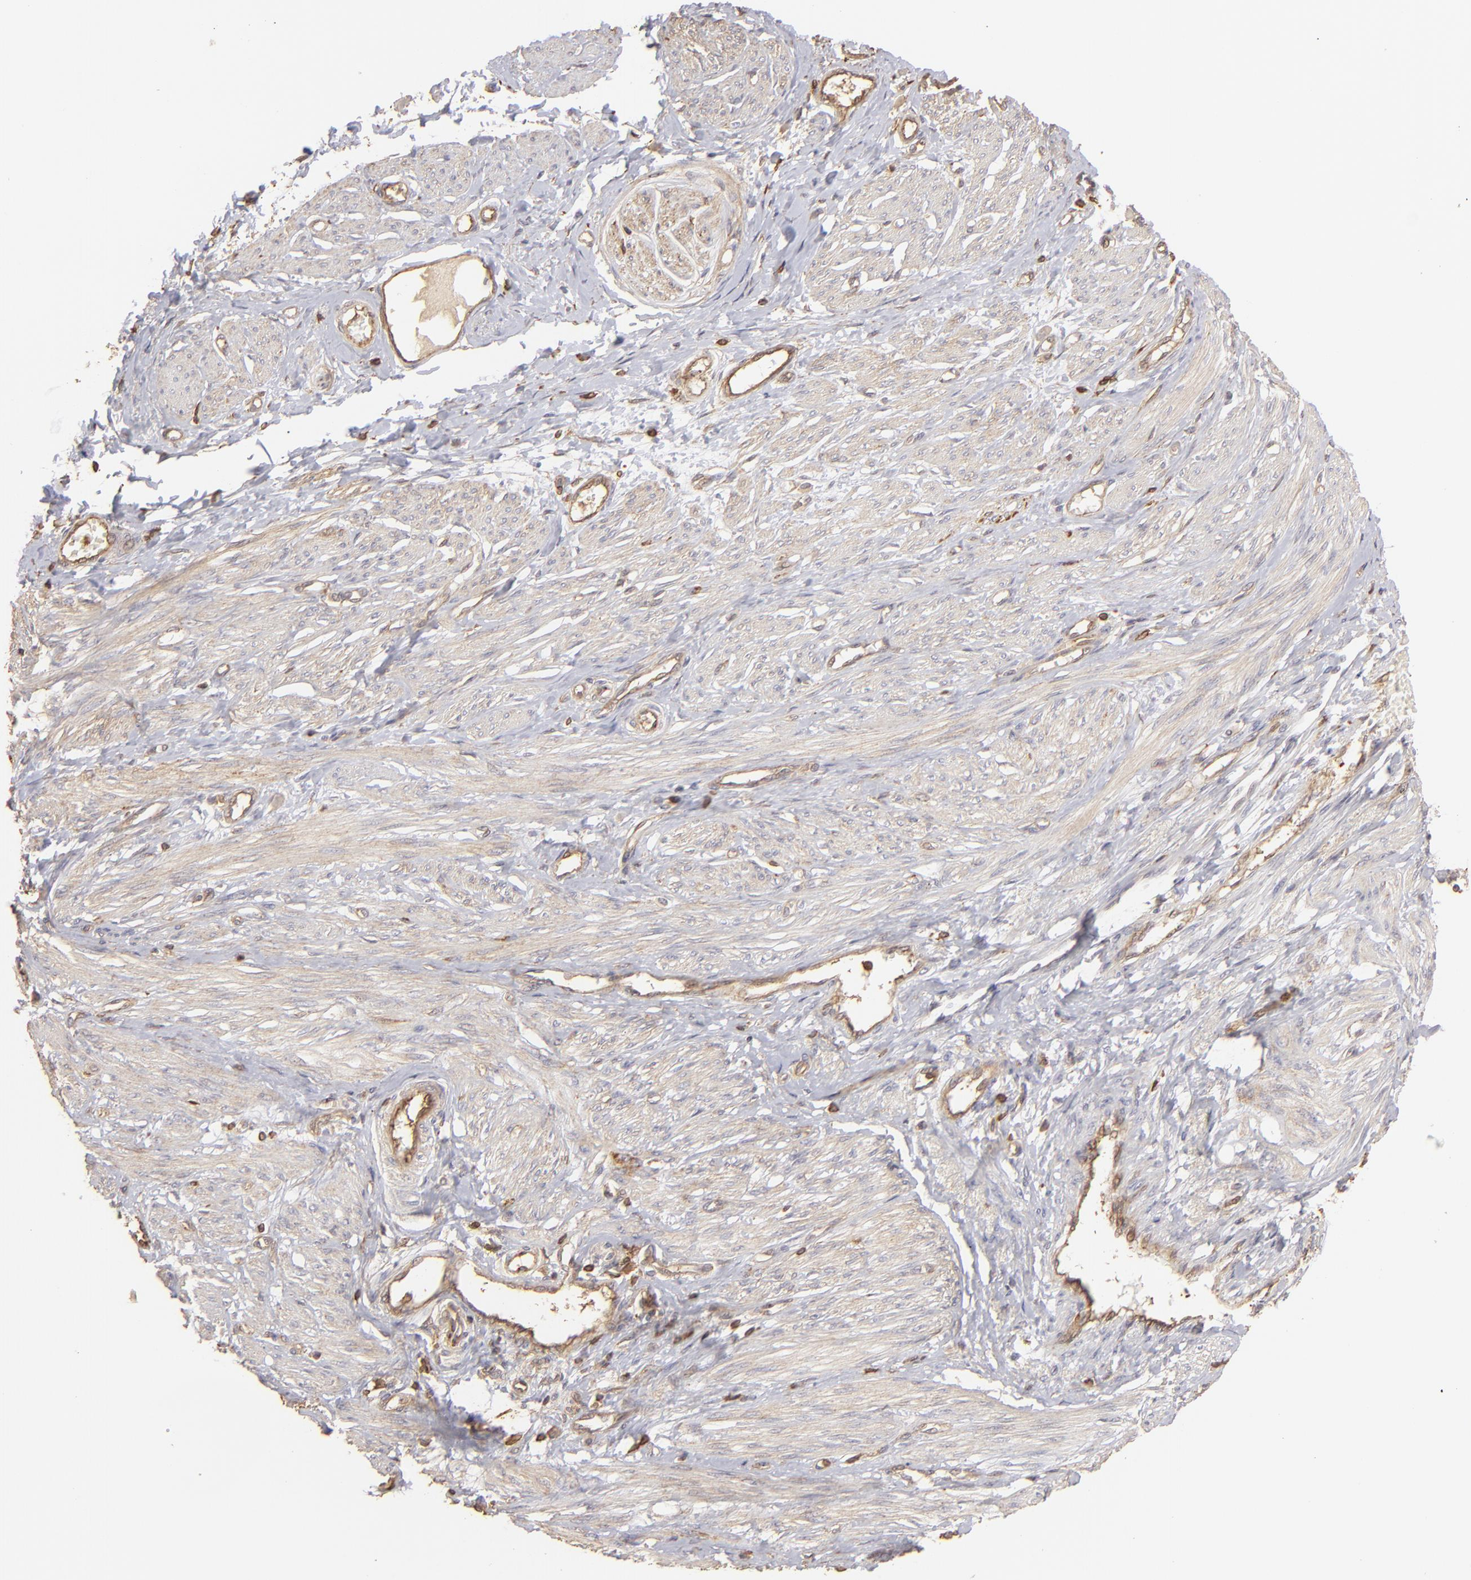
{"staining": {"intensity": "weak", "quantity": ">75%", "location": "cytoplasmic/membranous"}, "tissue": "smooth muscle", "cell_type": "Smooth muscle cells", "image_type": "normal", "snomed": [{"axis": "morphology", "description": "Normal tissue, NOS"}, {"axis": "topography", "description": "Smooth muscle"}, {"axis": "topography", "description": "Uterus"}], "caption": "Smooth muscle cells show low levels of weak cytoplasmic/membranous expression in approximately >75% of cells in normal human smooth muscle. (DAB IHC with brightfield microscopy, high magnification).", "gene": "ACTB", "patient": {"sex": "female", "age": 39}}